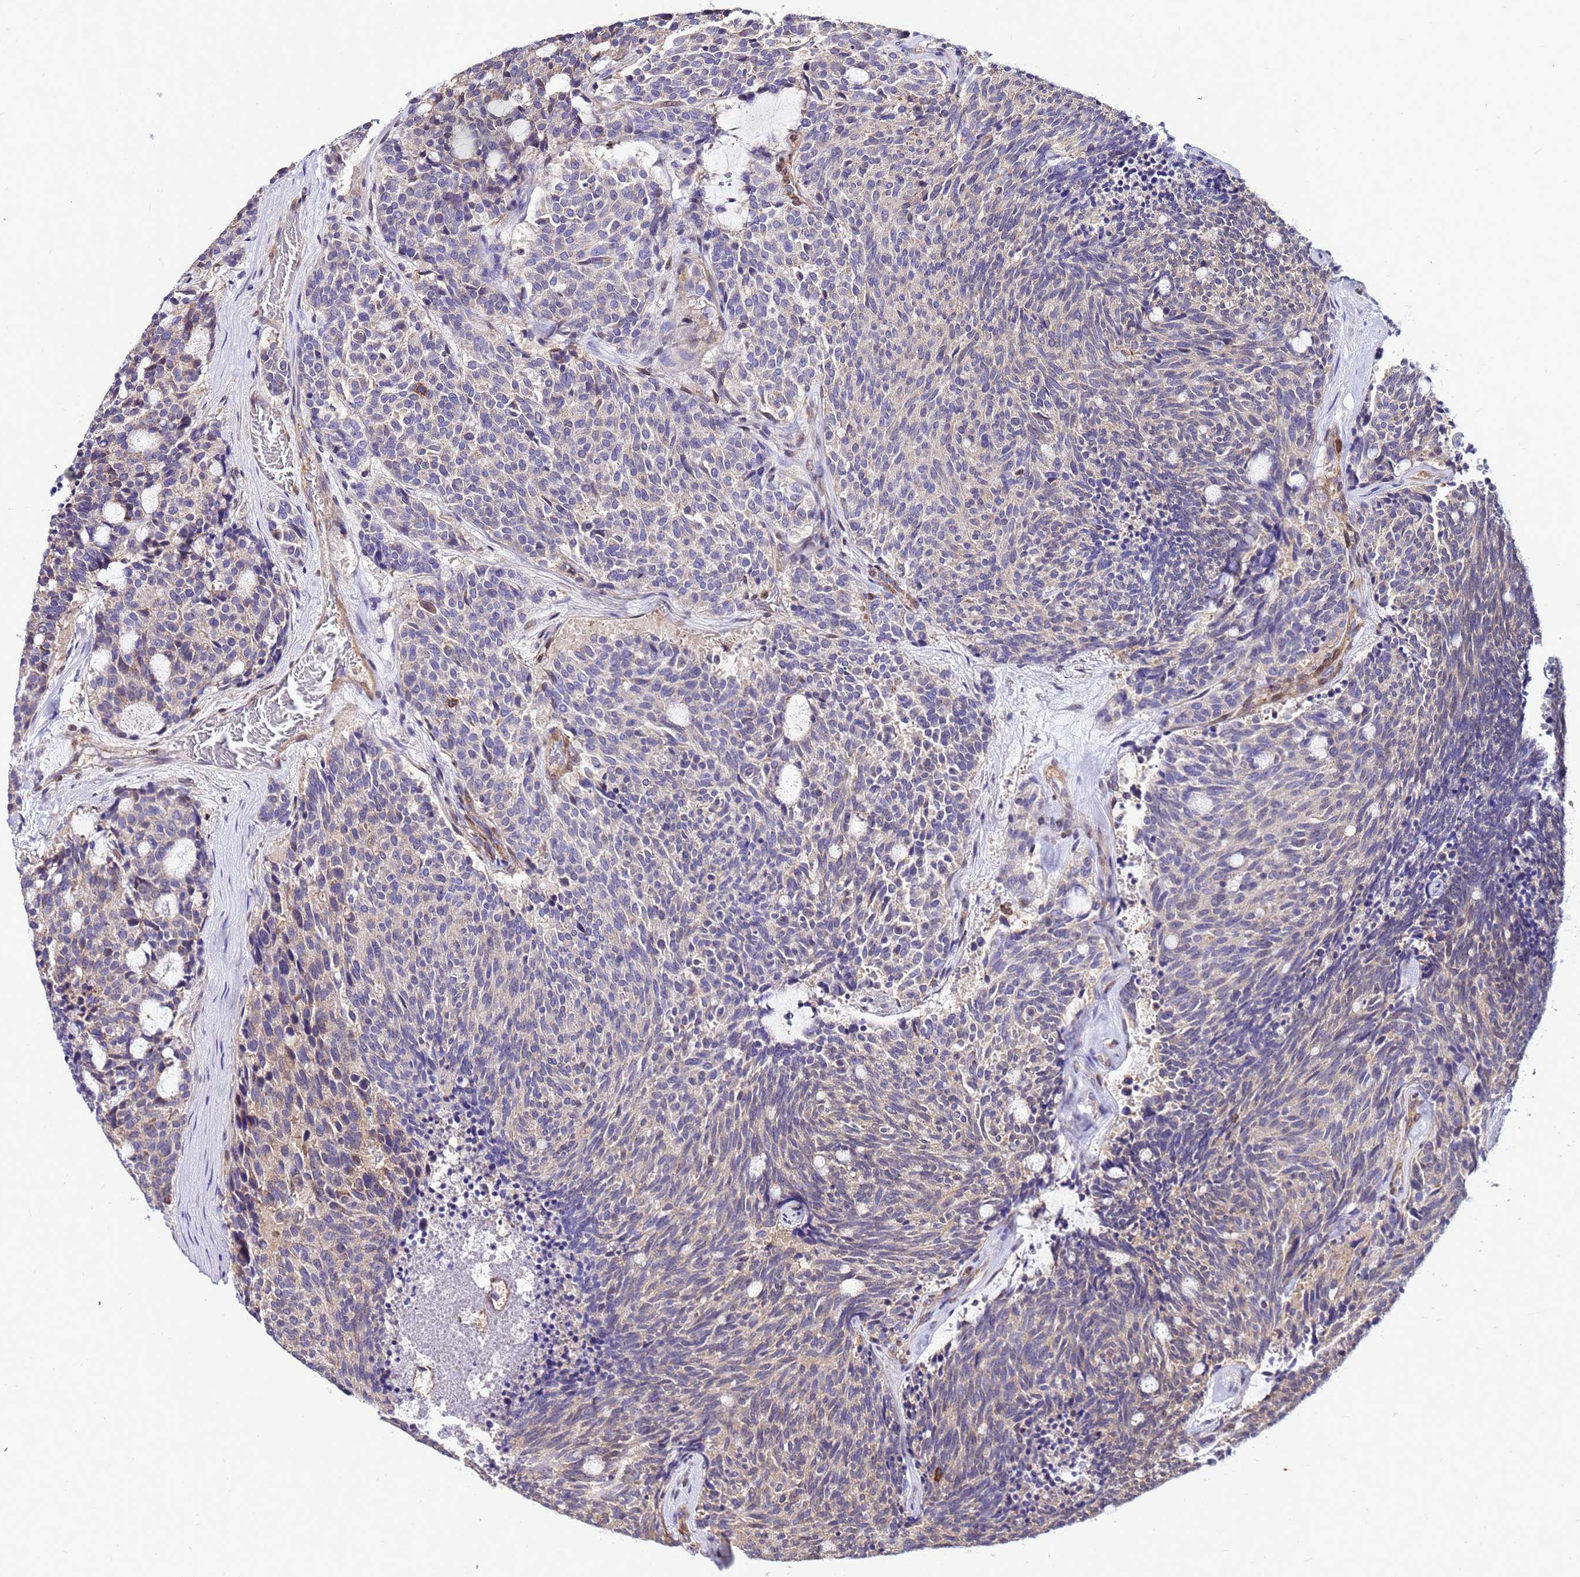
{"staining": {"intensity": "weak", "quantity": "<25%", "location": "cytoplasmic/membranous"}, "tissue": "carcinoid", "cell_type": "Tumor cells", "image_type": "cancer", "snomed": [{"axis": "morphology", "description": "Carcinoid, malignant, NOS"}, {"axis": "topography", "description": "Pancreas"}], "caption": "A high-resolution image shows immunohistochemistry staining of malignant carcinoid, which demonstrates no significant staining in tumor cells.", "gene": "DBNDD2", "patient": {"sex": "female", "age": 54}}